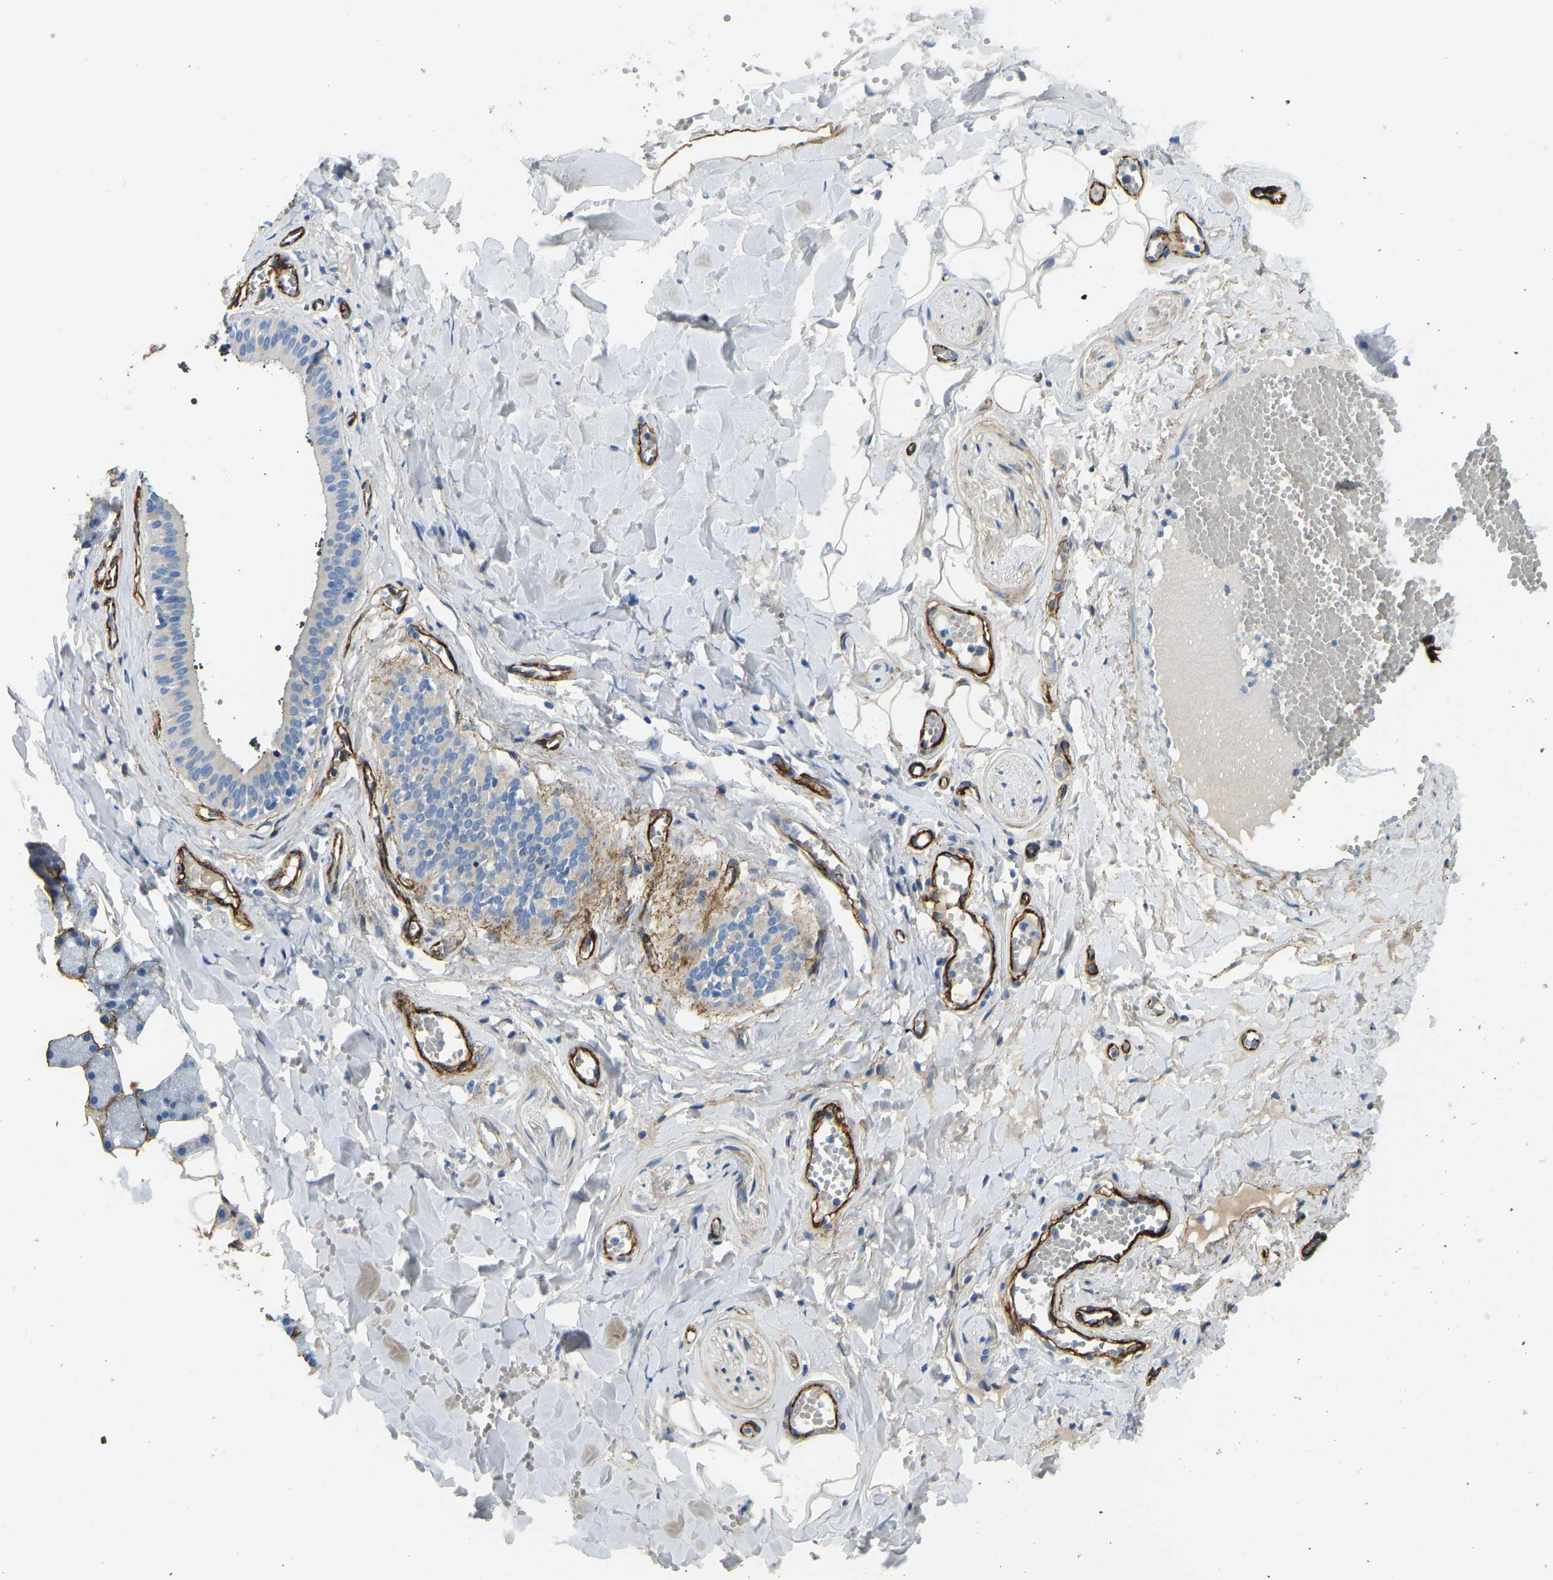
{"staining": {"intensity": "negative", "quantity": "none", "location": "none"}, "tissue": "salivary gland", "cell_type": "Glandular cells", "image_type": "normal", "snomed": [{"axis": "morphology", "description": "Normal tissue, NOS"}, {"axis": "topography", "description": "Salivary gland"}], "caption": "Glandular cells show no significant protein staining in benign salivary gland. (Brightfield microscopy of DAB (3,3'-diaminobenzidine) IHC at high magnification).", "gene": "COL15A1", "patient": {"sex": "male", "age": 62}}